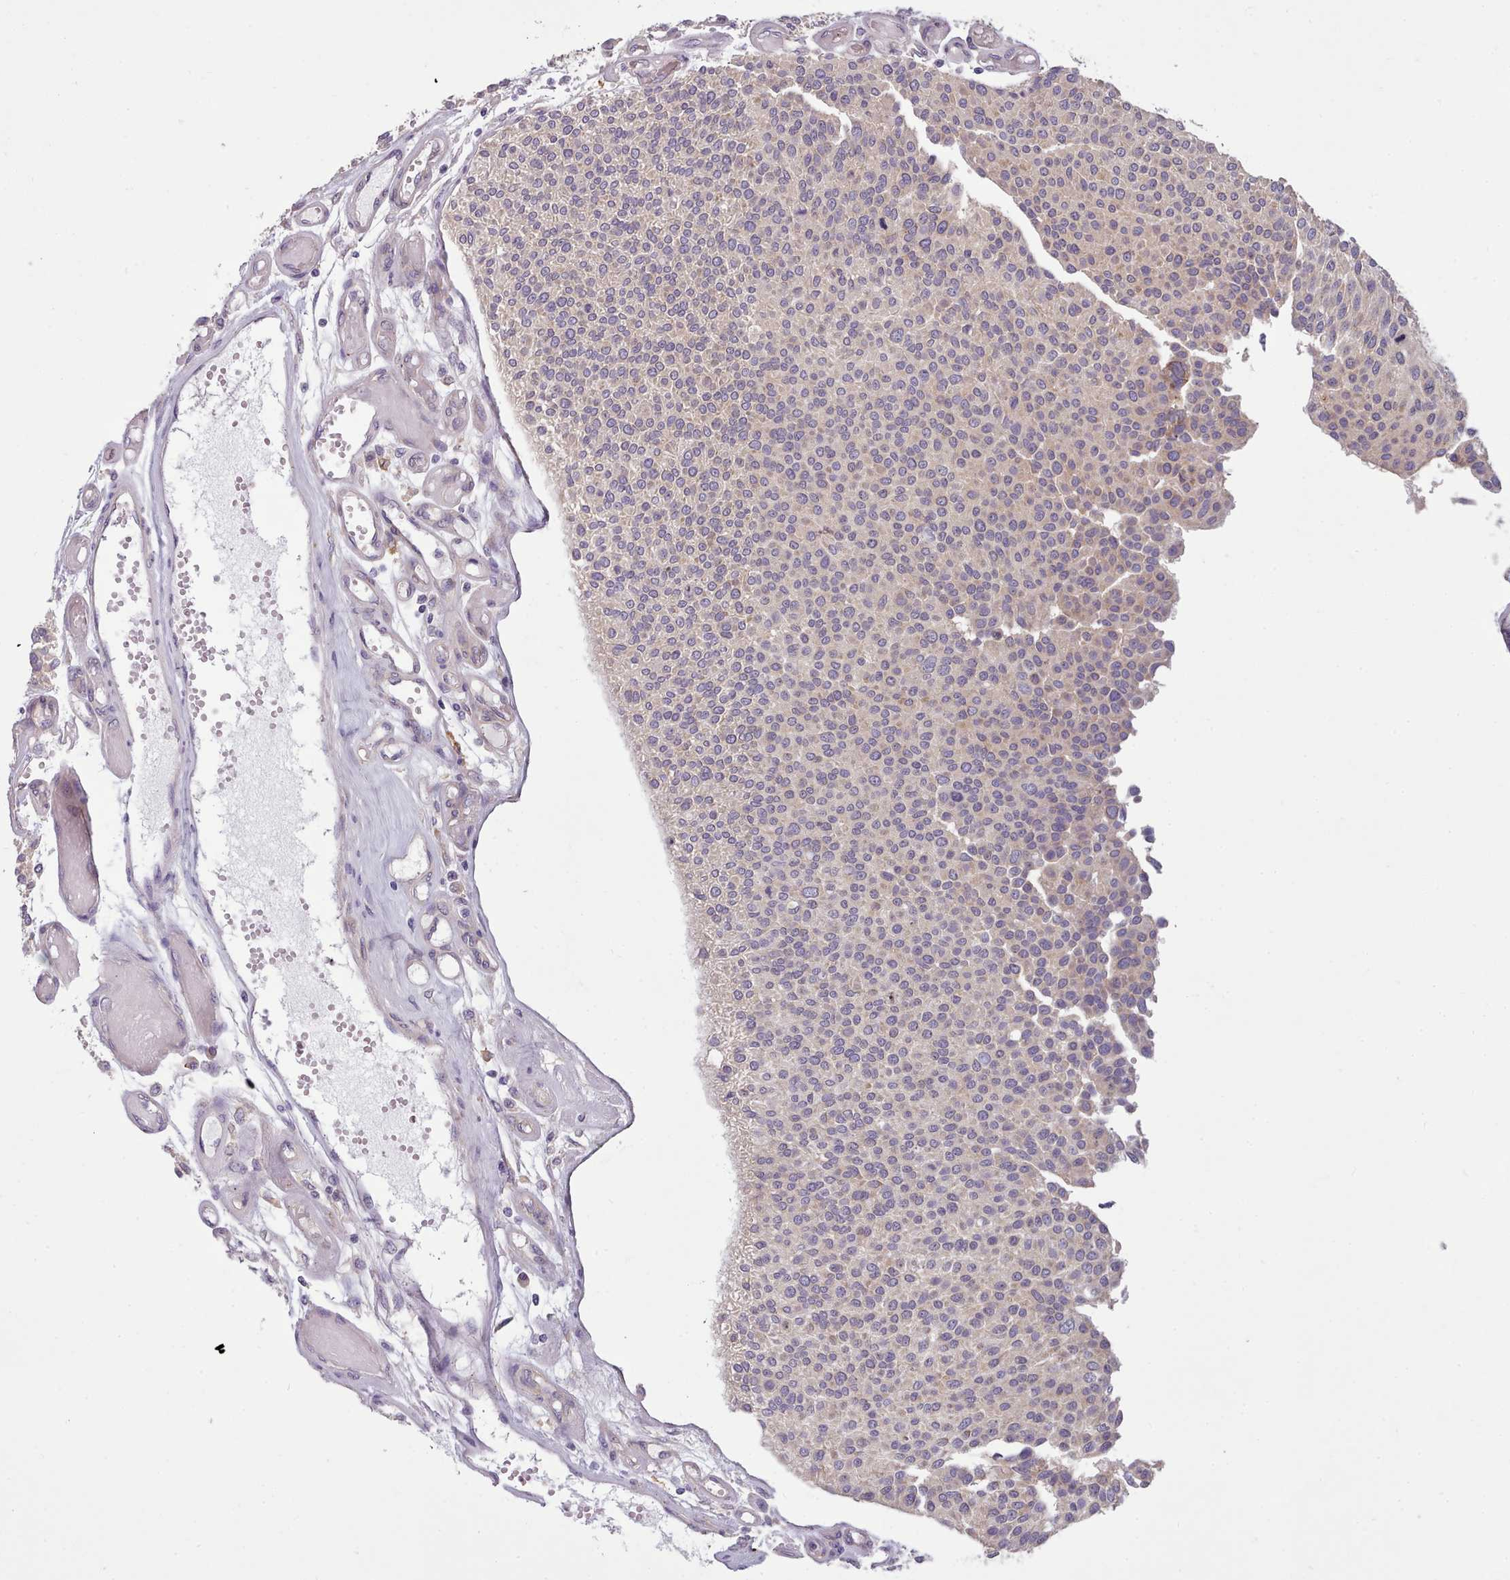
{"staining": {"intensity": "negative", "quantity": "none", "location": "none"}, "tissue": "urothelial cancer", "cell_type": "Tumor cells", "image_type": "cancer", "snomed": [{"axis": "morphology", "description": "Urothelial carcinoma, NOS"}, {"axis": "topography", "description": "Urinary bladder"}], "caption": "IHC of urothelial cancer shows no positivity in tumor cells.", "gene": "DPF1", "patient": {"sex": "male", "age": 55}}